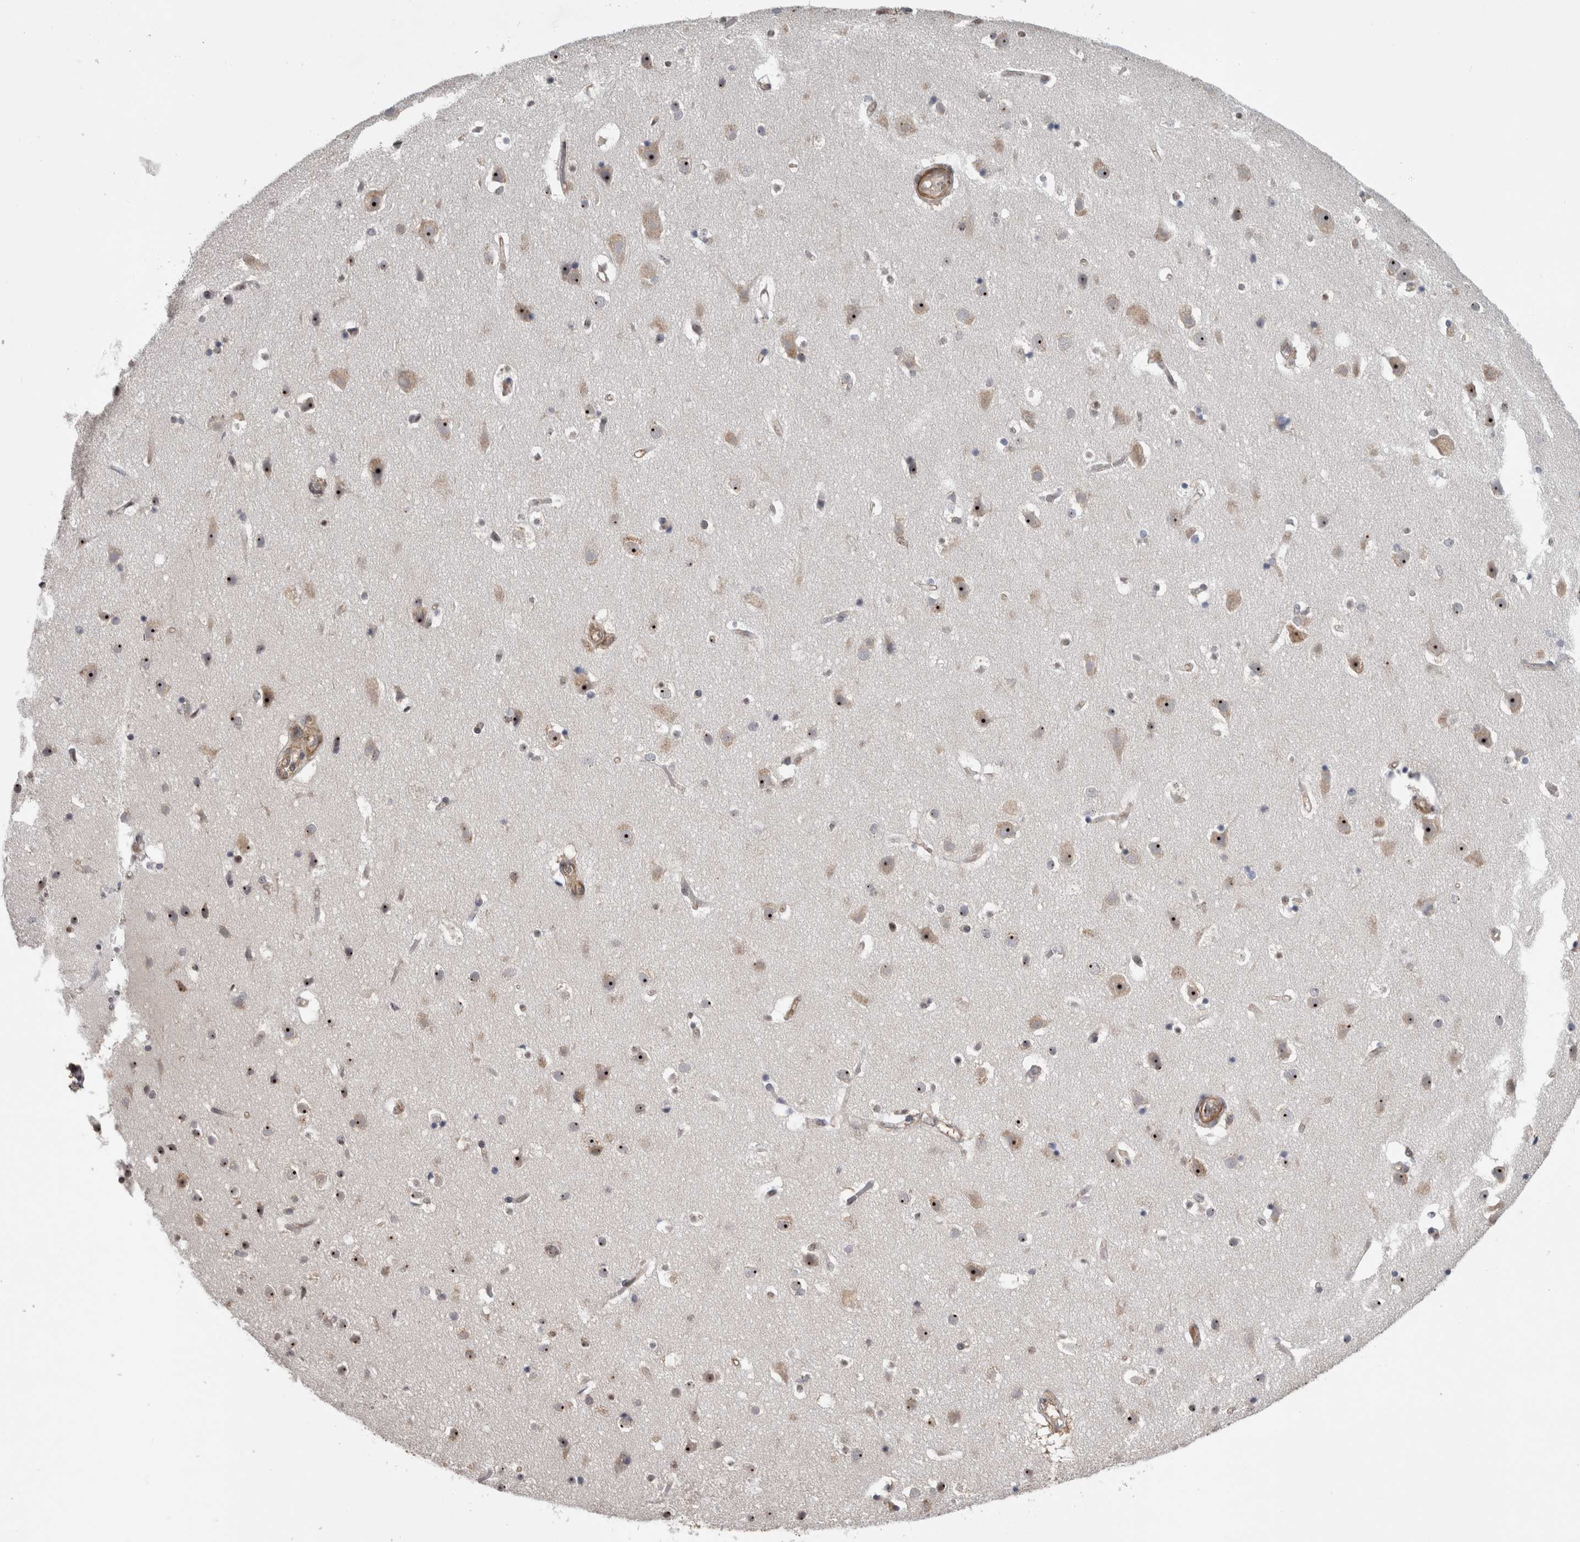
{"staining": {"intensity": "weak", "quantity": ">75%", "location": "cytoplasmic/membranous,nuclear"}, "tissue": "cerebral cortex", "cell_type": "Endothelial cells", "image_type": "normal", "snomed": [{"axis": "morphology", "description": "Normal tissue, NOS"}, {"axis": "topography", "description": "Cerebral cortex"}], "caption": "Immunohistochemistry (IHC) photomicrograph of unremarkable cerebral cortex: cerebral cortex stained using immunohistochemistry (IHC) reveals low levels of weak protein expression localized specifically in the cytoplasmic/membranous,nuclear of endothelial cells, appearing as a cytoplasmic/membranous,nuclear brown color.", "gene": "TDRD7", "patient": {"sex": "male", "age": 54}}